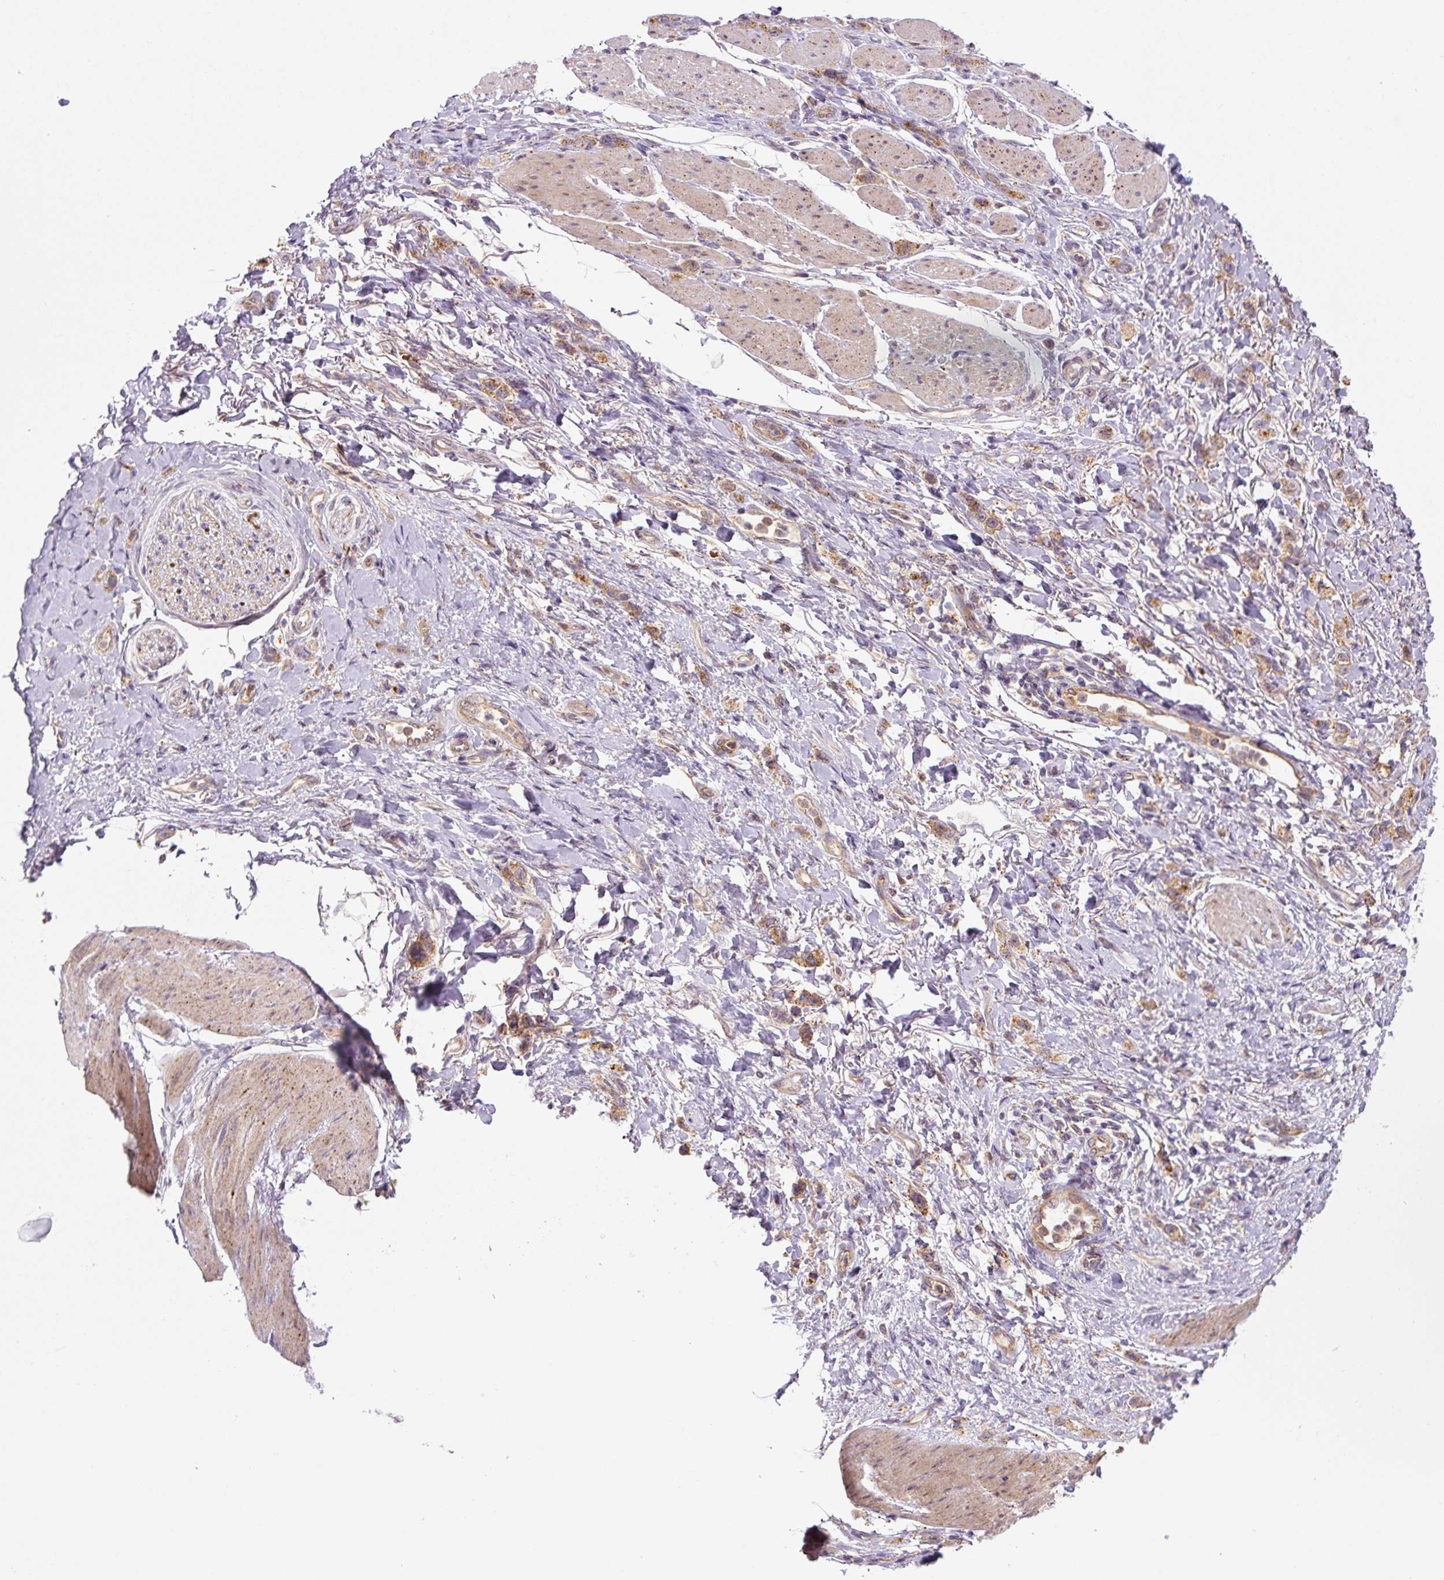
{"staining": {"intensity": "weak", "quantity": ">75%", "location": "cytoplasmic/membranous"}, "tissue": "stomach cancer", "cell_type": "Tumor cells", "image_type": "cancer", "snomed": [{"axis": "morphology", "description": "Adenocarcinoma, NOS"}, {"axis": "topography", "description": "Stomach"}], "caption": "Protein staining by immunohistochemistry exhibits weak cytoplasmic/membranous expression in about >75% of tumor cells in adenocarcinoma (stomach).", "gene": "ZSWIM7", "patient": {"sex": "female", "age": 65}}